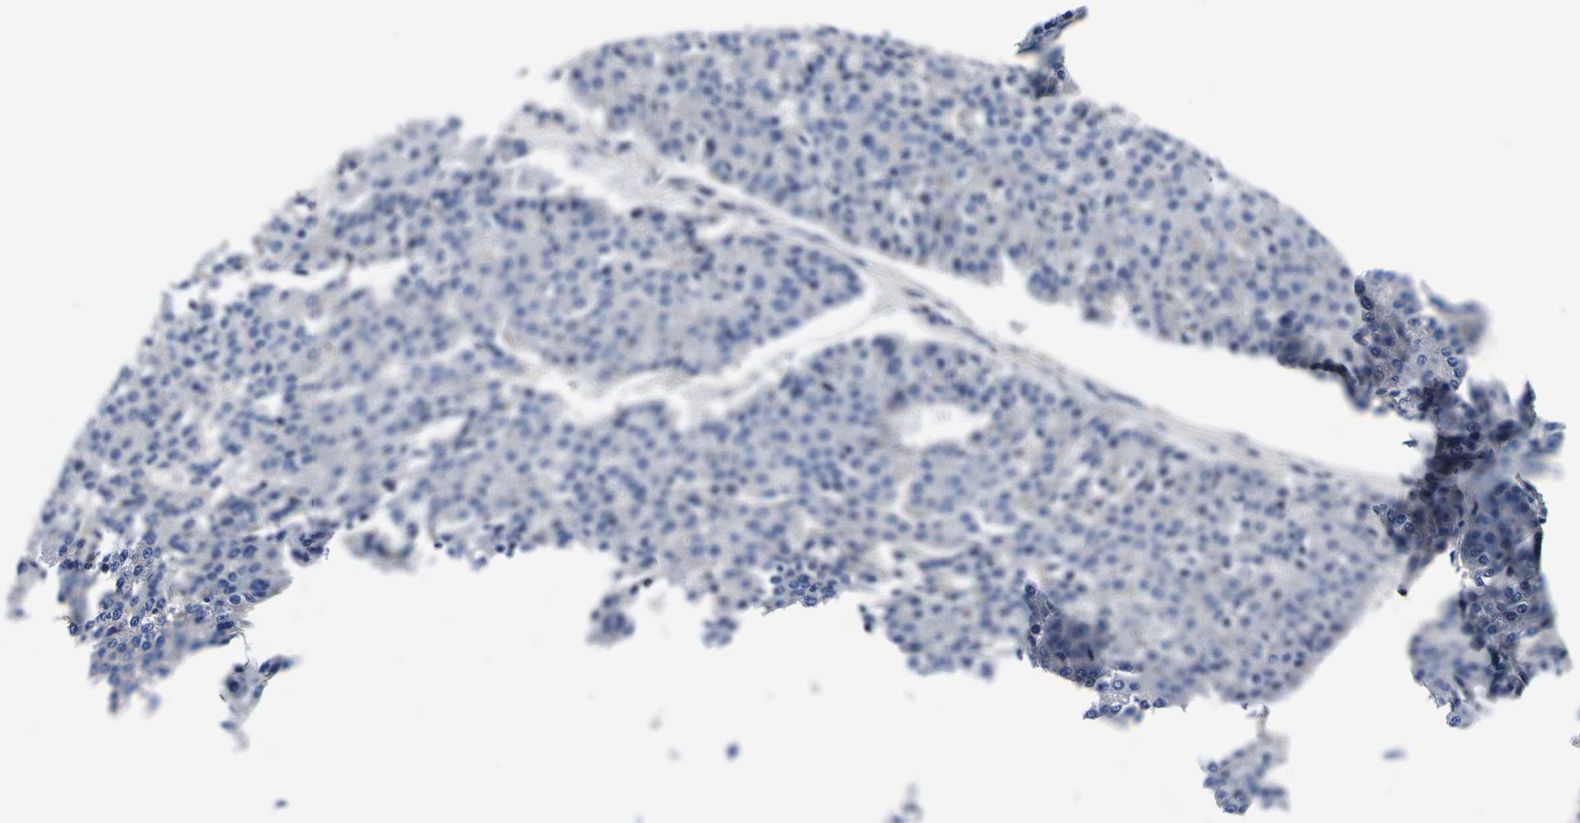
{"staining": {"intensity": "negative", "quantity": "none", "location": "none"}, "tissue": "pancreatic cancer", "cell_type": "Tumor cells", "image_type": "cancer", "snomed": [{"axis": "morphology", "description": "Adenocarcinoma, NOS"}, {"axis": "topography", "description": "Pancreas"}], "caption": "The photomicrograph demonstrates no staining of tumor cells in adenocarcinoma (pancreatic). The staining was performed using DAB (3,3'-diaminobenzidine) to visualize the protein expression in brown, while the nuclei were stained in blue with hematoxylin (Magnification: 20x).", "gene": "VASN", "patient": {"sex": "male", "age": 50}}